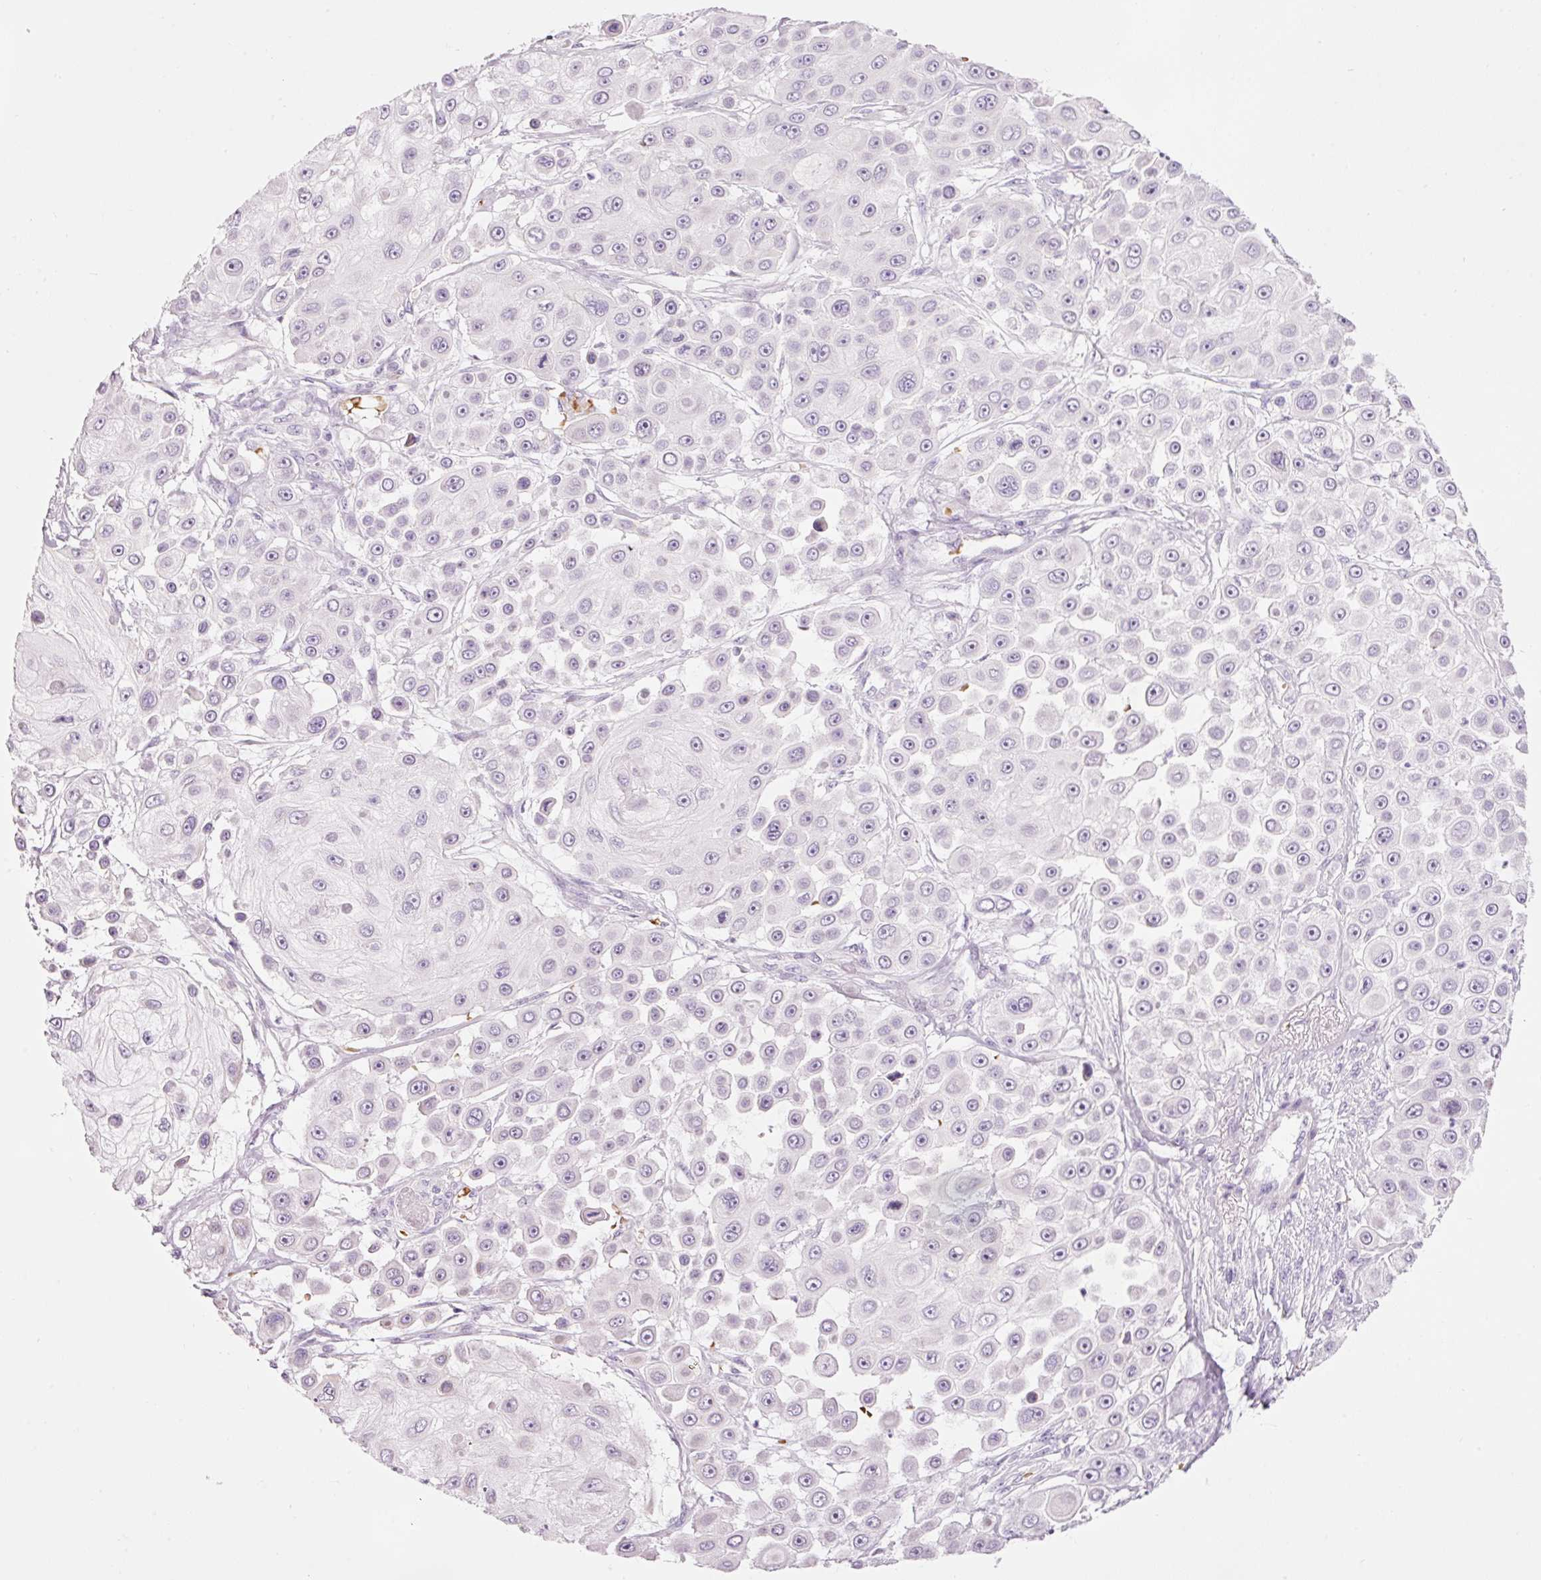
{"staining": {"intensity": "negative", "quantity": "none", "location": "none"}, "tissue": "skin cancer", "cell_type": "Tumor cells", "image_type": "cancer", "snomed": [{"axis": "morphology", "description": "Squamous cell carcinoma, NOS"}, {"axis": "topography", "description": "Skin"}], "caption": "The photomicrograph demonstrates no staining of tumor cells in squamous cell carcinoma (skin). (DAB IHC, high magnification).", "gene": "DHRS11", "patient": {"sex": "male", "age": 67}}